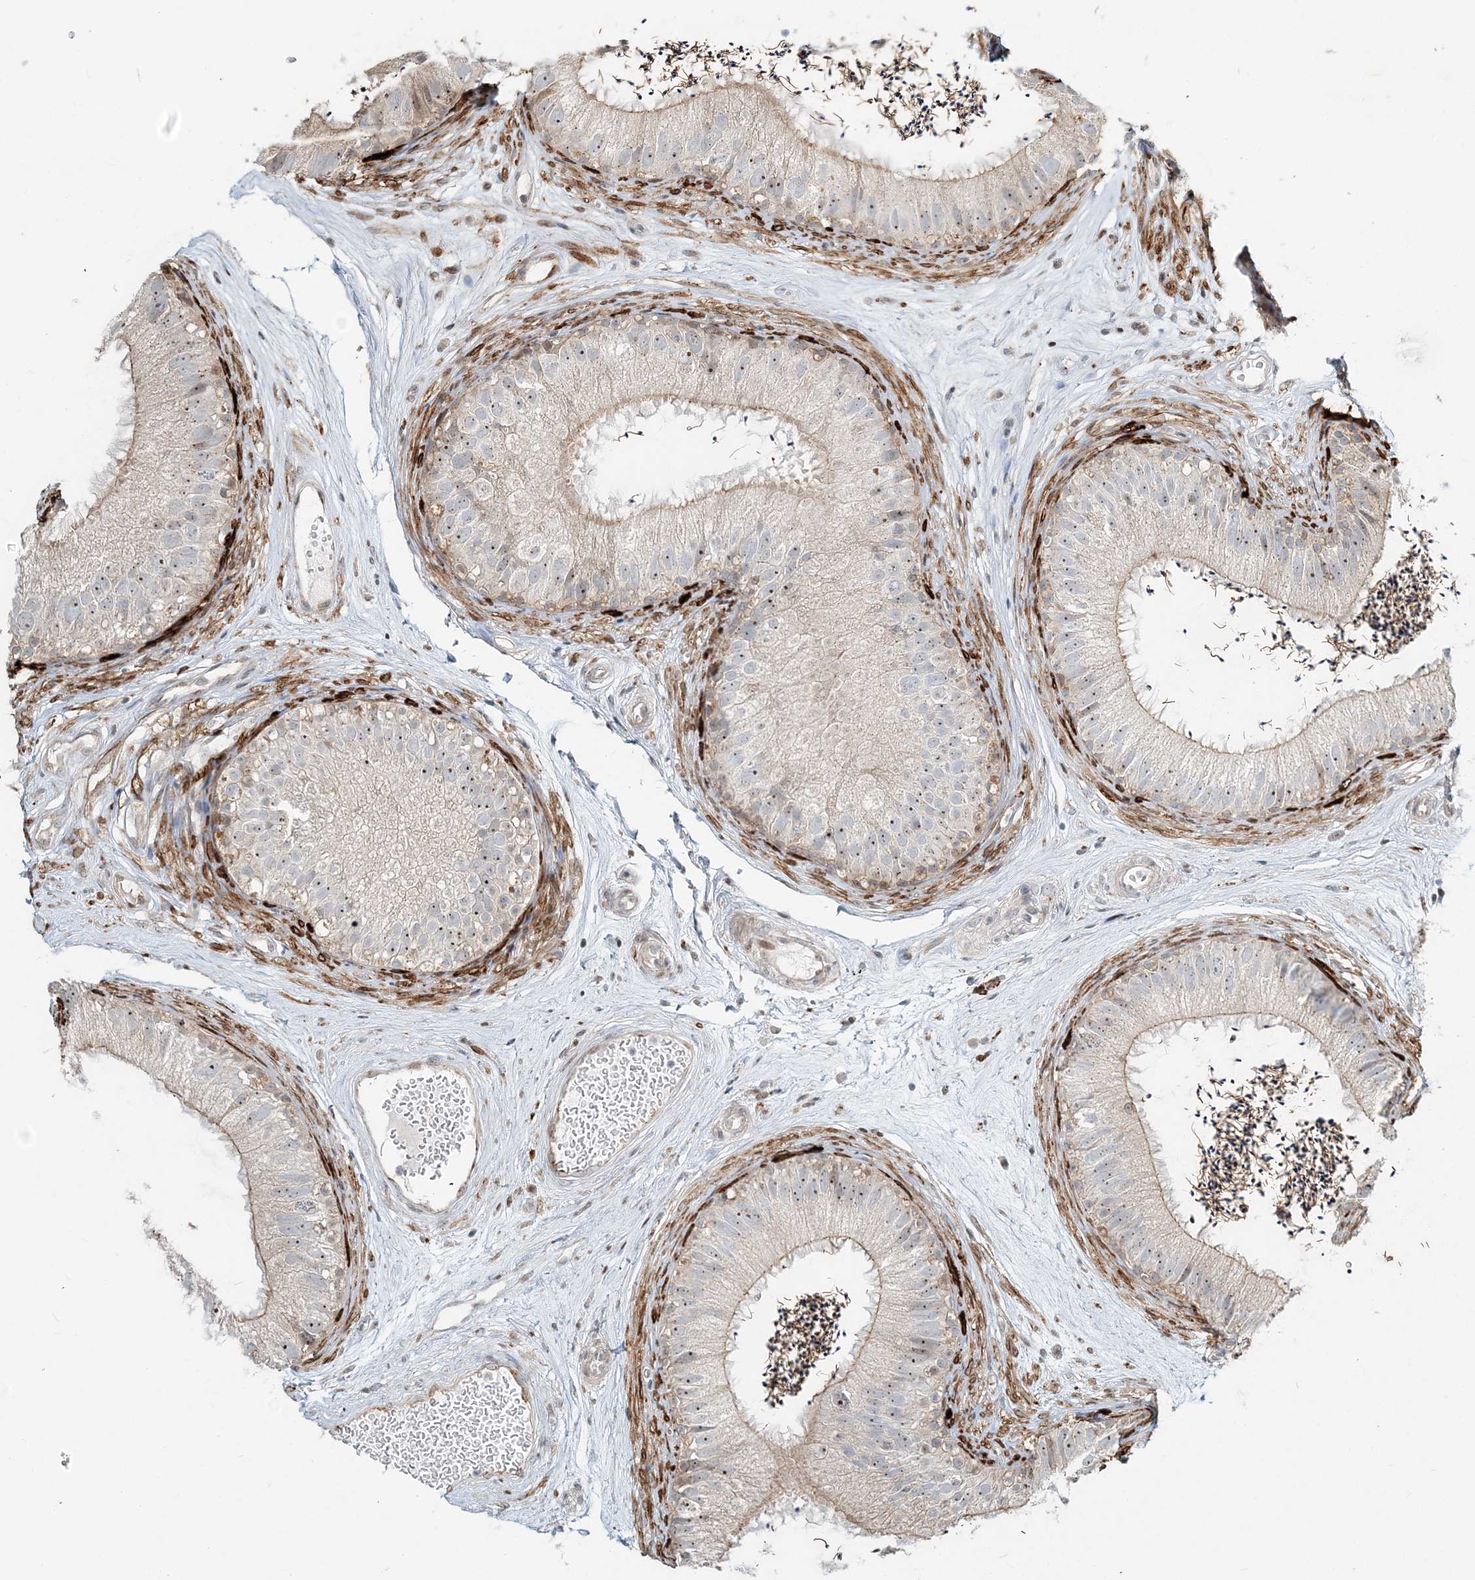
{"staining": {"intensity": "moderate", "quantity": "25%-75%", "location": "cytoplasmic/membranous,nuclear"}, "tissue": "epididymis", "cell_type": "Glandular cells", "image_type": "normal", "snomed": [{"axis": "morphology", "description": "Normal tissue, NOS"}, {"axis": "topography", "description": "Epididymis"}], "caption": "Immunohistochemistry micrograph of unremarkable epididymis: epididymis stained using IHC shows medium levels of moderate protein expression localized specifically in the cytoplasmic/membranous,nuclear of glandular cells, appearing as a cytoplasmic/membranous,nuclear brown color.", "gene": "CXXC5", "patient": {"sex": "male", "age": 77}}